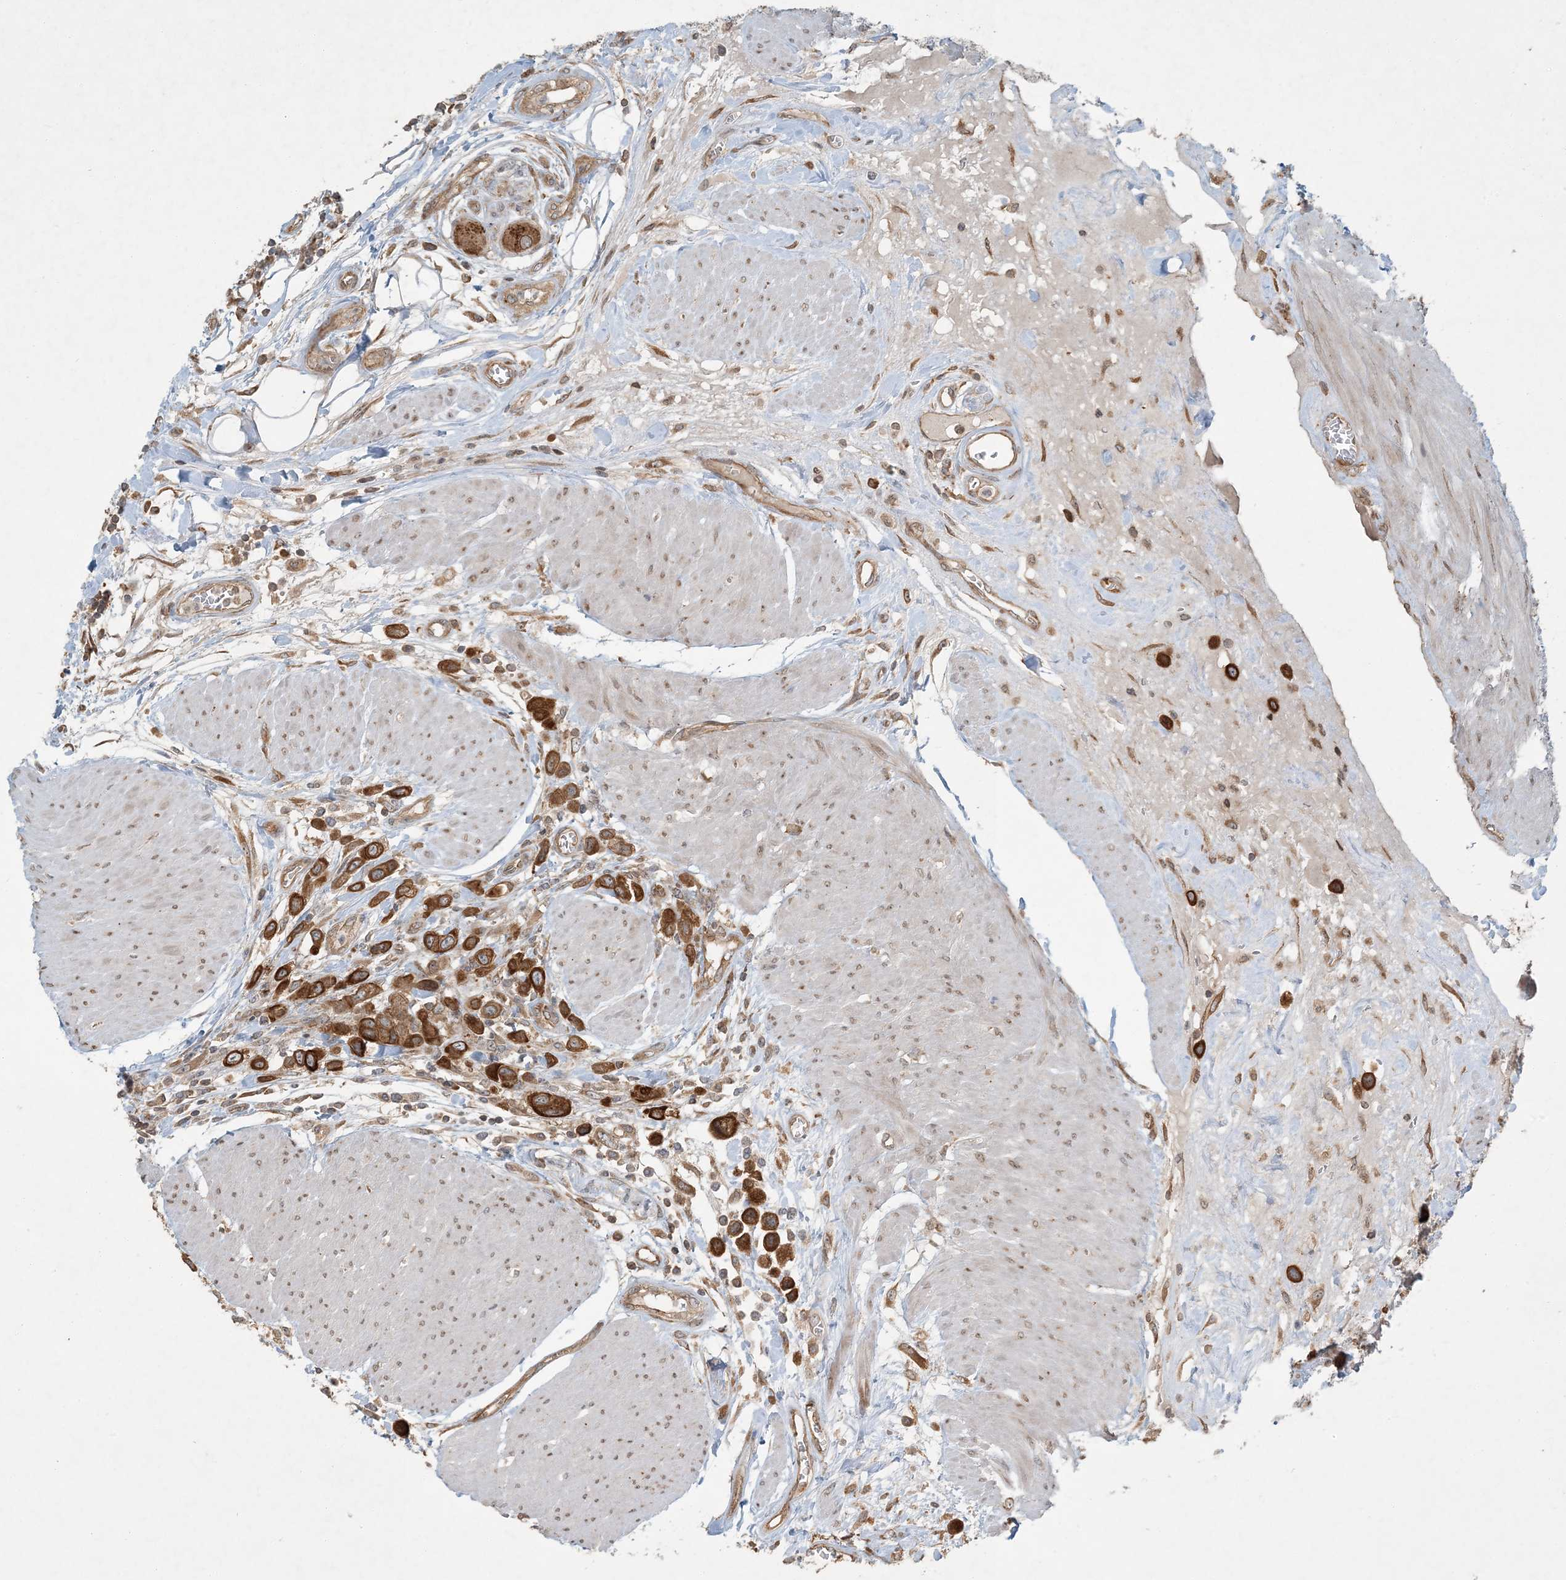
{"staining": {"intensity": "strong", "quantity": ">75%", "location": "cytoplasmic/membranous"}, "tissue": "urothelial cancer", "cell_type": "Tumor cells", "image_type": "cancer", "snomed": [{"axis": "morphology", "description": "Urothelial carcinoma, High grade"}, {"axis": "topography", "description": "Urinary bladder"}], "caption": "Immunohistochemistry of human high-grade urothelial carcinoma shows high levels of strong cytoplasmic/membranous expression in approximately >75% of tumor cells.", "gene": "COMMD8", "patient": {"sex": "male", "age": 50}}